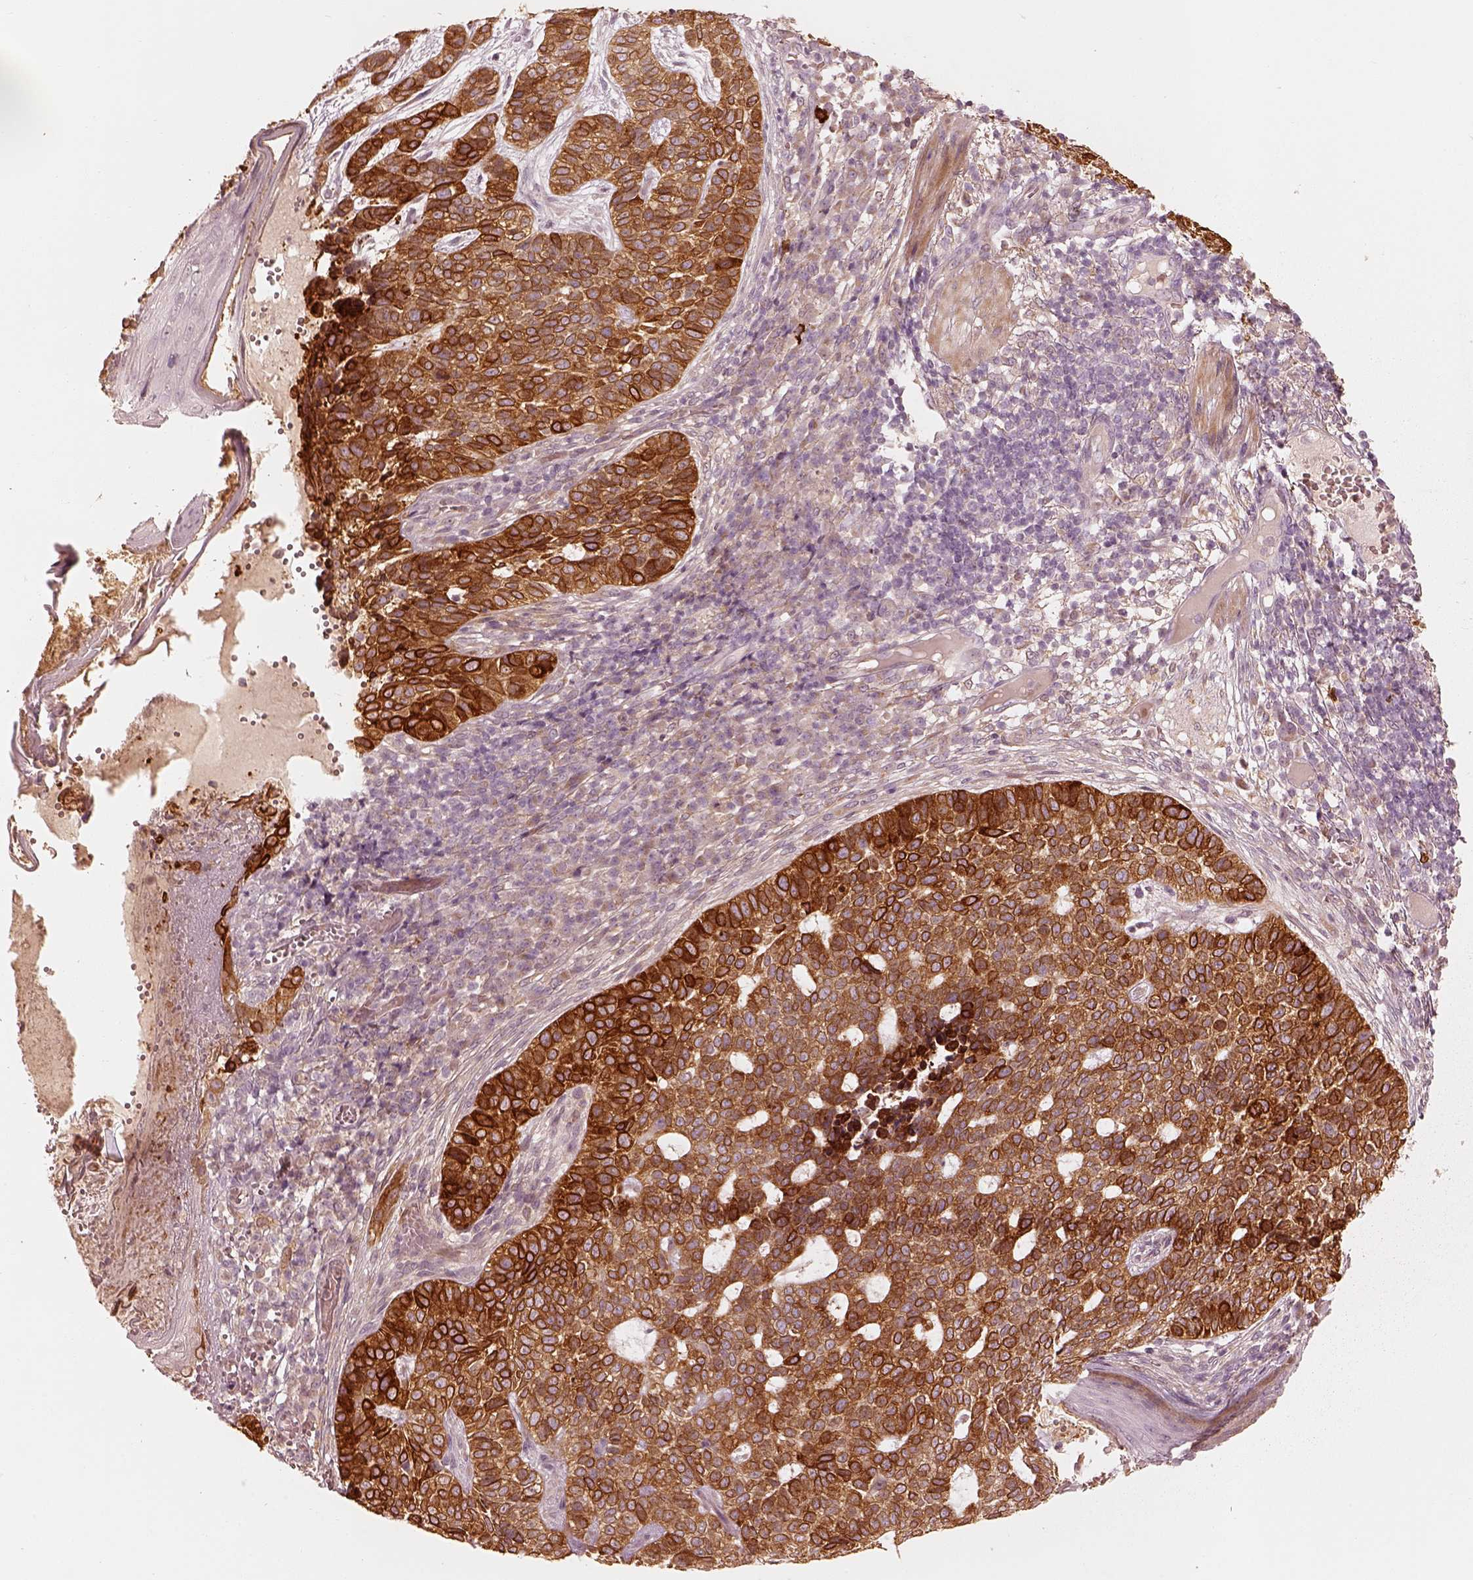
{"staining": {"intensity": "strong", "quantity": ">75%", "location": "cytoplasmic/membranous"}, "tissue": "skin cancer", "cell_type": "Tumor cells", "image_type": "cancer", "snomed": [{"axis": "morphology", "description": "Basal cell carcinoma"}, {"axis": "topography", "description": "Skin"}], "caption": "Strong cytoplasmic/membranous expression for a protein is identified in about >75% of tumor cells of skin cancer (basal cell carcinoma) using immunohistochemistry.", "gene": "WLS", "patient": {"sex": "female", "age": 69}}